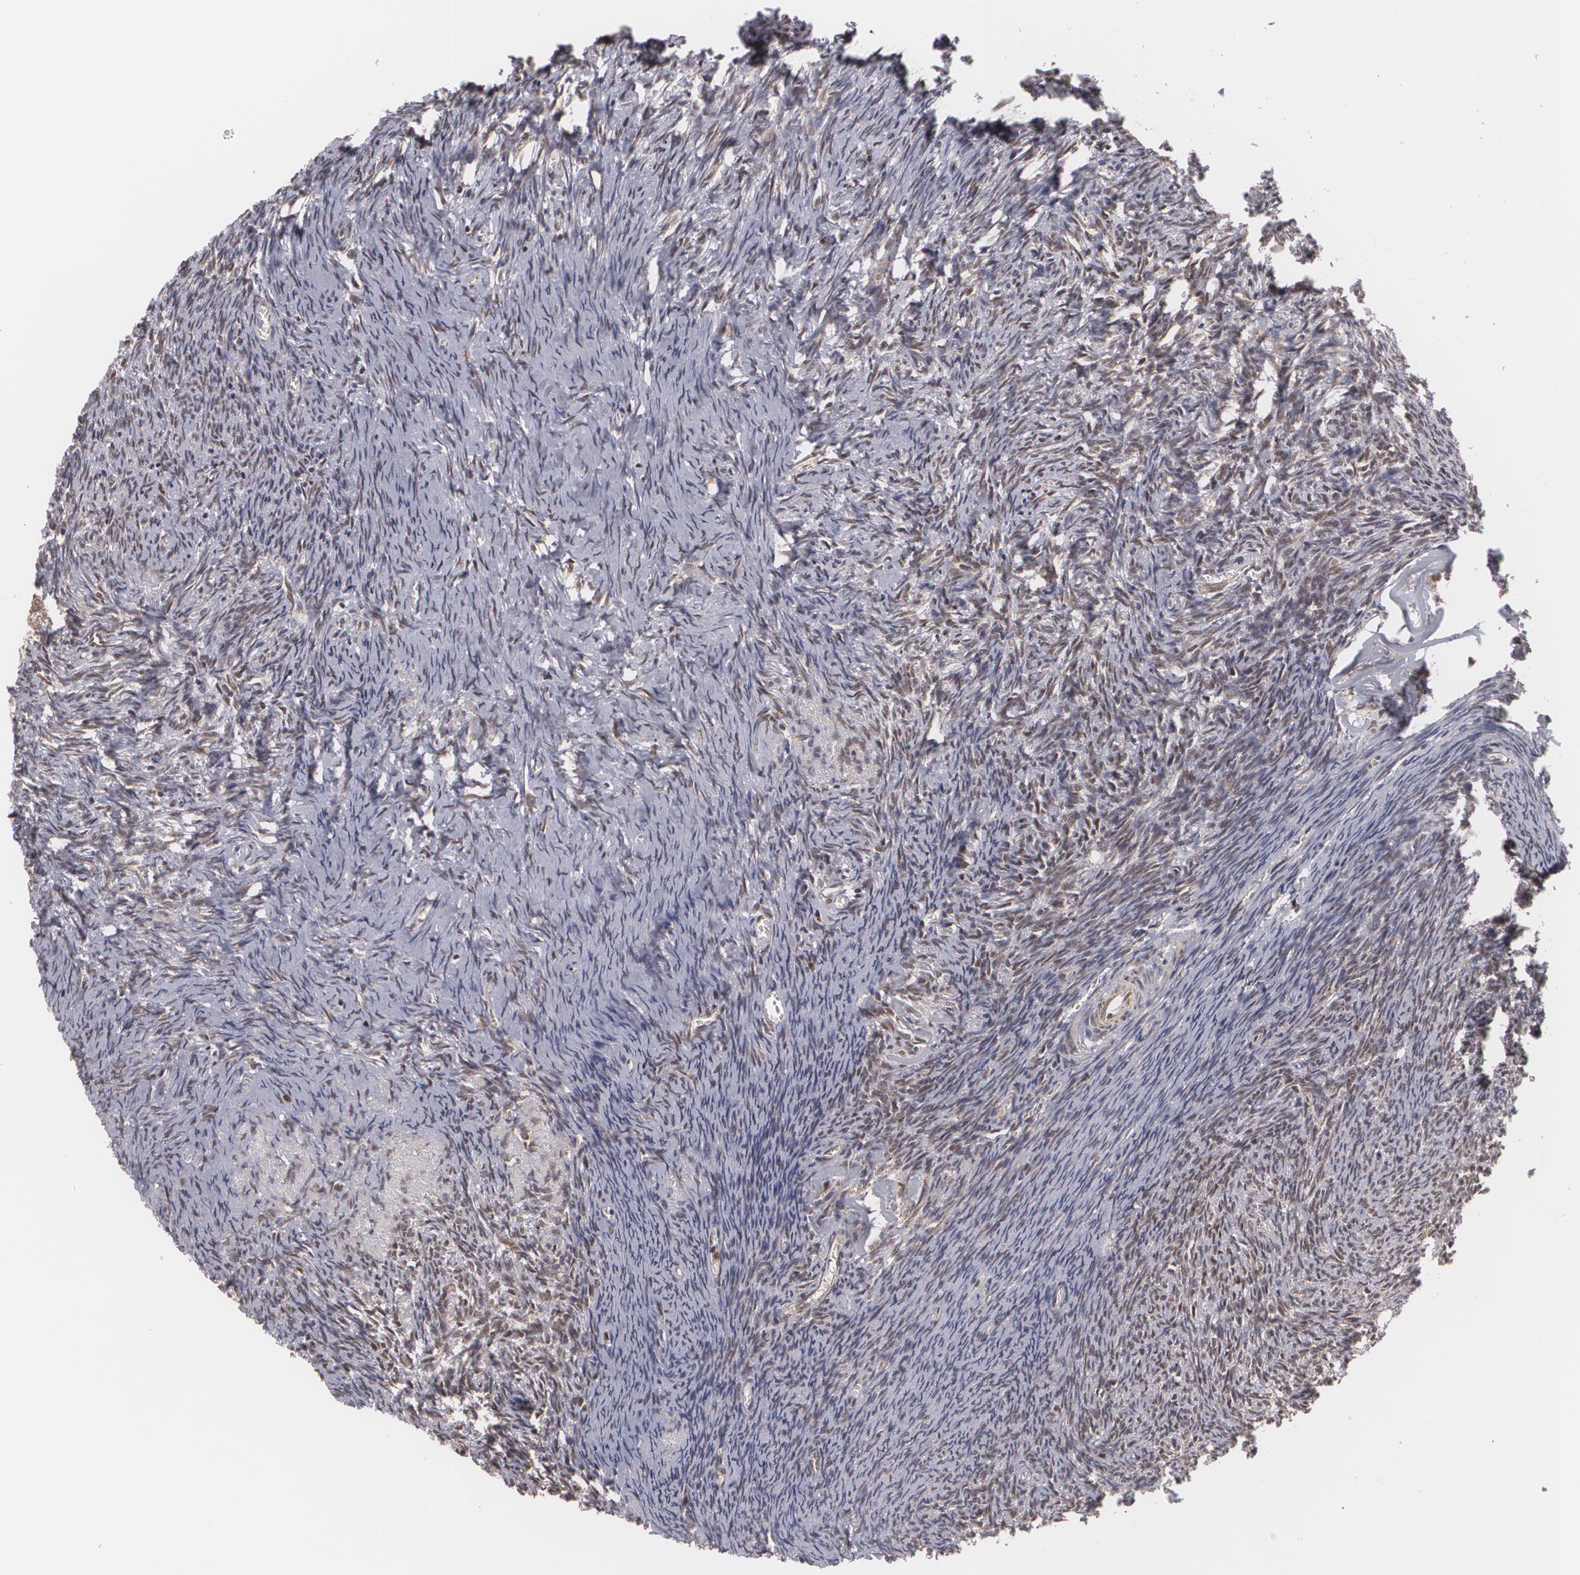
{"staining": {"intensity": "moderate", "quantity": ">75%", "location": "nuclear"}, "tissue": "ovary", "cell_type": "Follicle cells", "image_type": "normal", "snomed": [{"axis": "morphology", "description": "Normal tissue, NOS"}, {"axis": "topography", "description": "Ovary"}], "caption": "Human ovary stained with a brown dye displays moderate nuclear positive positivity in approximately >75% of follicle cells.", "gene": "MXD1", "patient": {"sex": "female", "age": 54}}